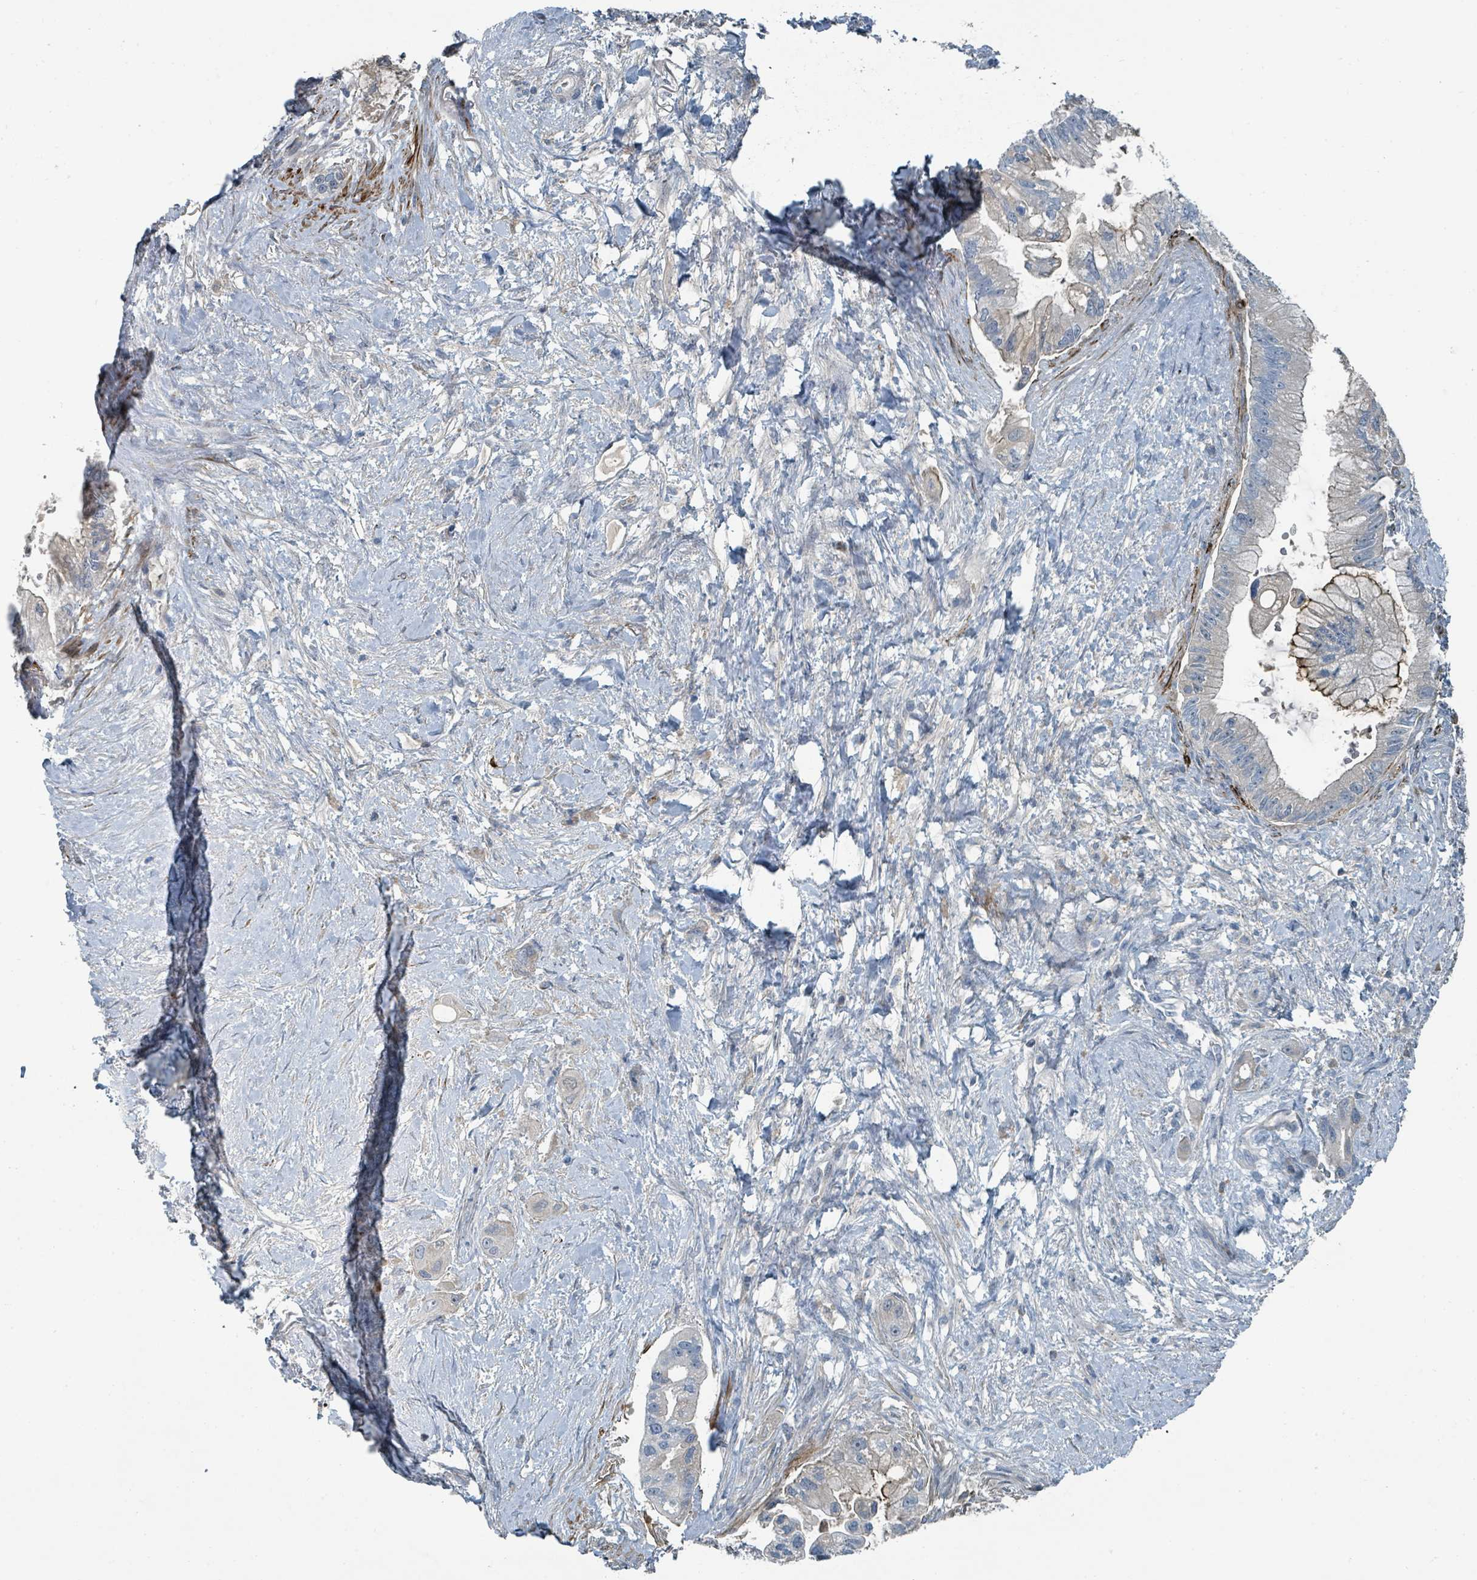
{"staining": {"intensity": "negative", "quantity": "none", "location": "none"}, "tissue": "pancreatic cancer", "cell_type": "Tumor cells", "image_type": "cancer", "snomed": [{"axis": "morphology", "description": "Adenocarcinoma, NOS"}, {"axis": "topography", "description": "Pancreas"}], "caption": "Protein analysis of pancreatic cancer displays no significant expression in tumor cells. The staining is performed using DAB brown chromogen with nuclei counter-stained in using hematoxylin.", "gene": "SLC44A5", "patient": {"sex": "male", "age": 57}}